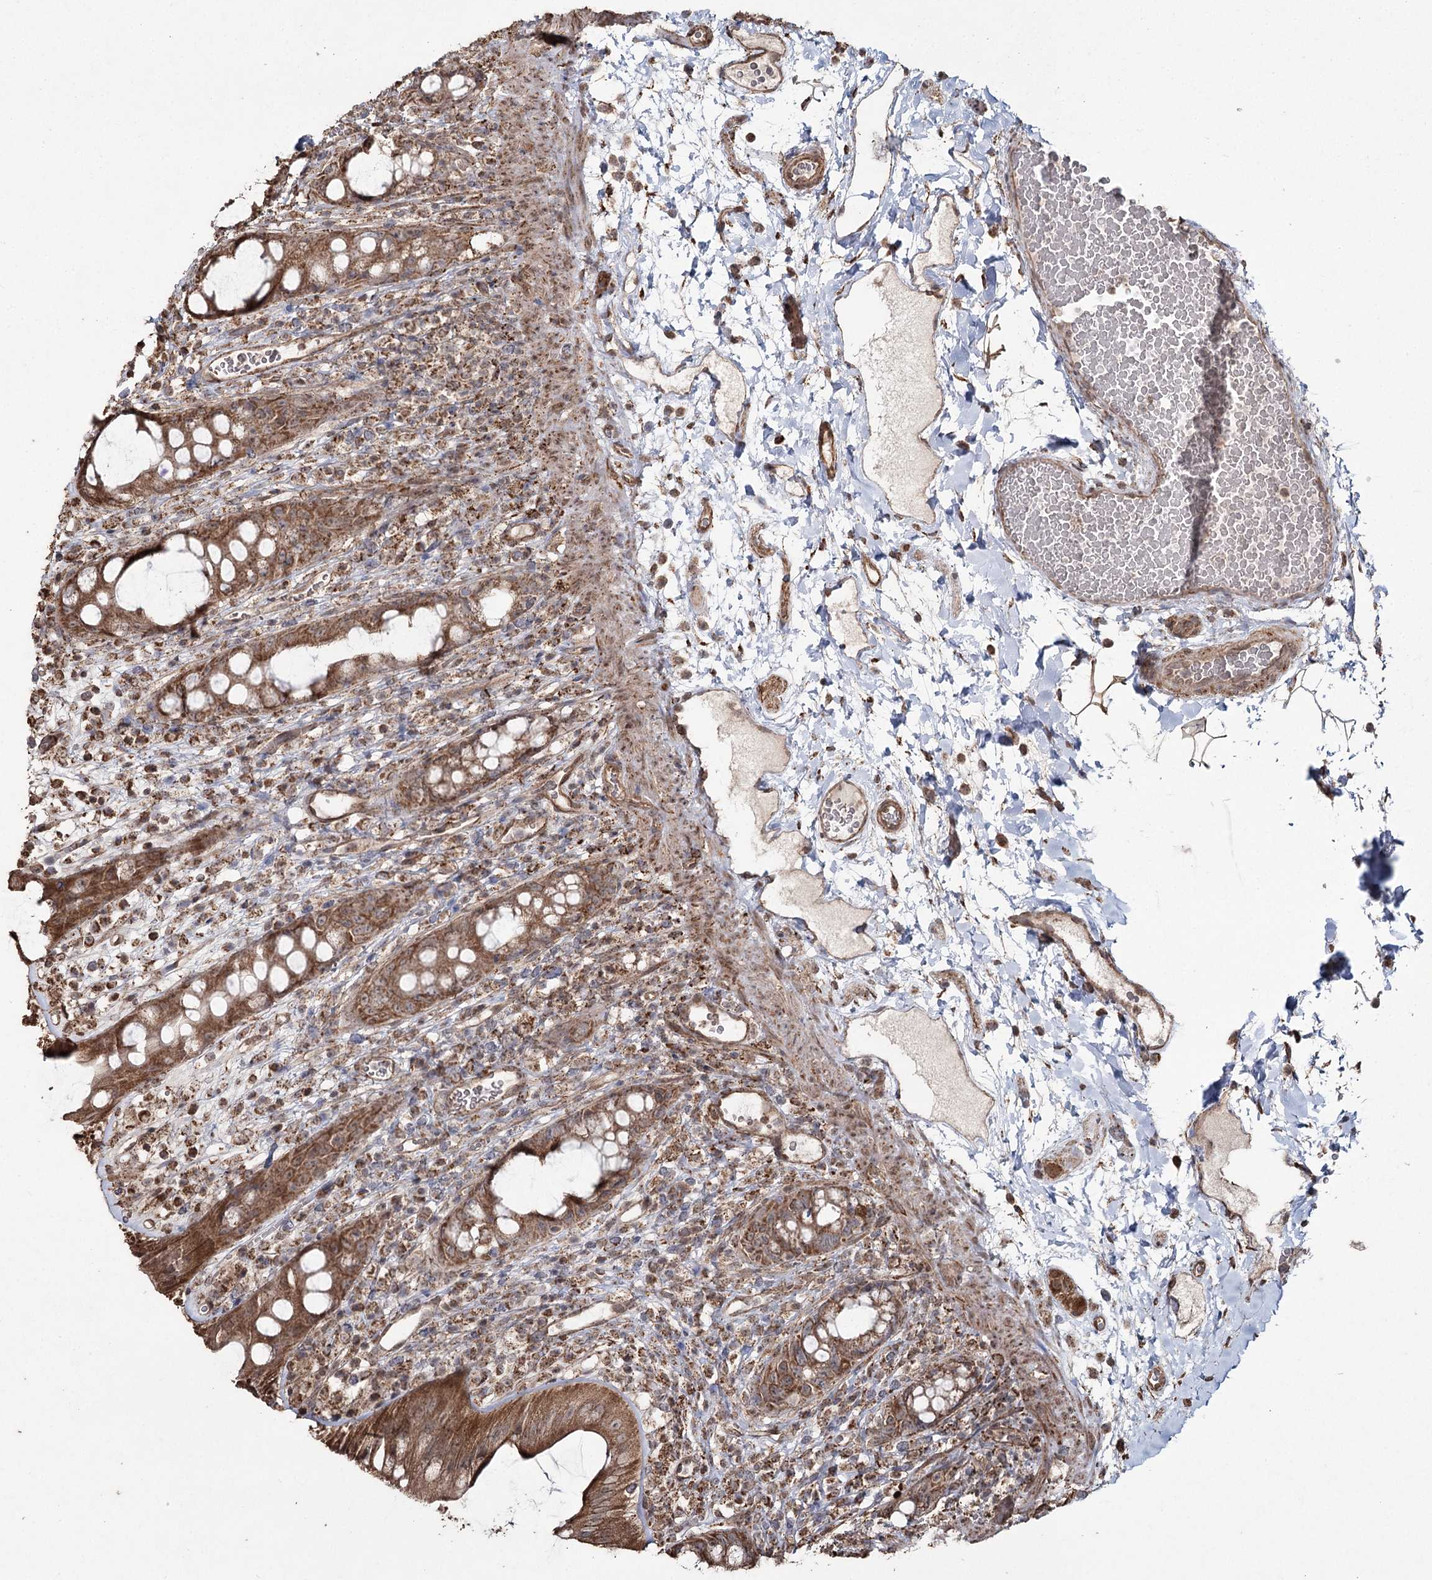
{"staining": {"intensity": "moderate", "quantity": ">75%", "location": "cytoplasmic/membranous"}, "tissue": "rectum", "cell_type": "Glandular cells", "image_type": "normal", "snomed": [{"axis": "morphology", "description": "Normal tissue, NOS"}, {"axis": "topography", "description": "Rectum"}], "caption": "Protein staining by immunohistochemistry demonstrates moderate cytoplasmic/membranous expression in about >75% of glandular cells in benign rectum.", "gene": "SLF2", "patient": {"sex": "female", "age": 57}}